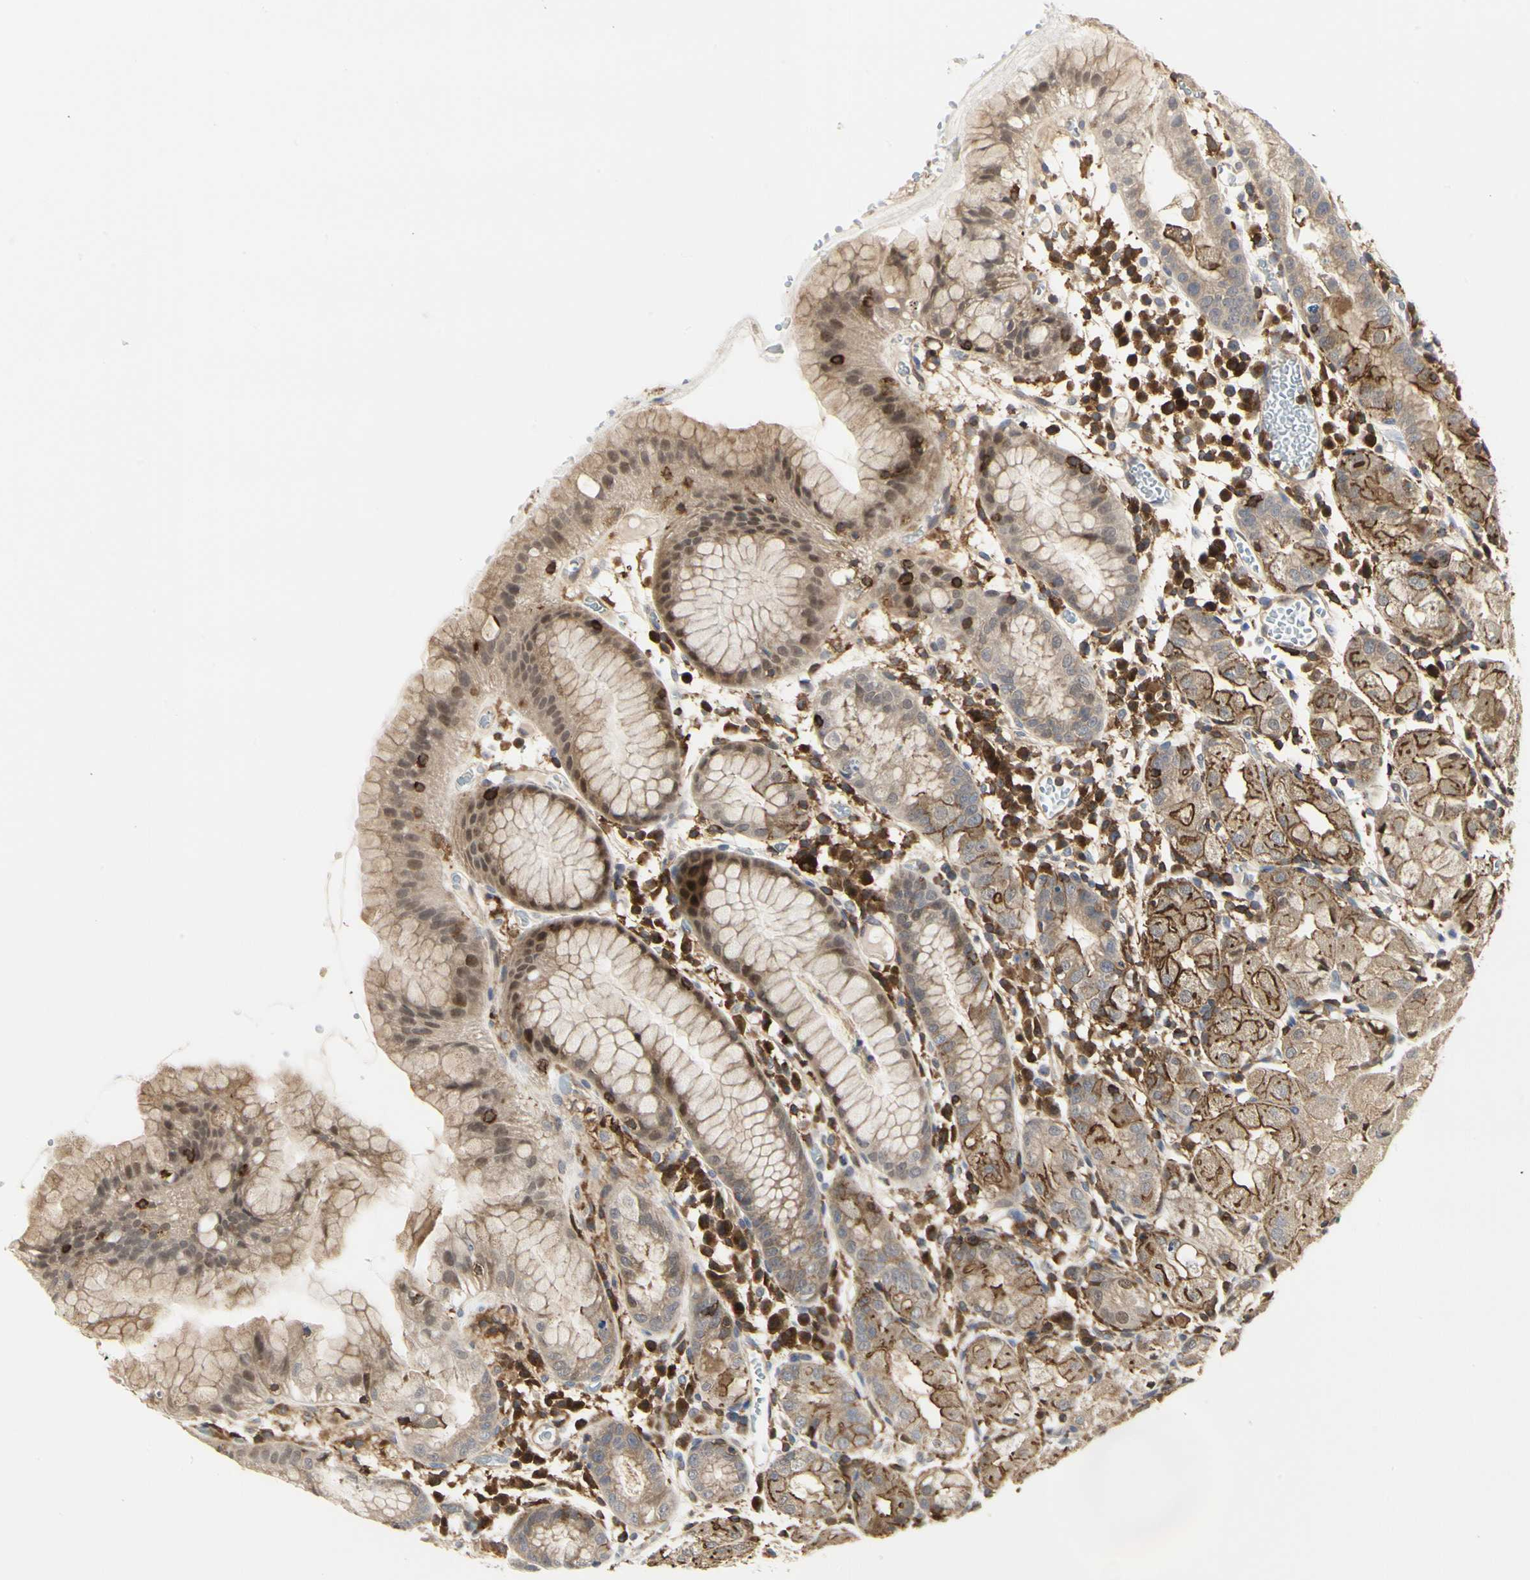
{"staining": {"intensity": "moderate", "quantity": ">75%", "location": "cytoplasmic/membranous,nuclear"}, "tissue": "stomach", "cell_type": "Glandular cells", "image_type": "normal", "snomed": [{"axis": "morphology", "description": "Normal tissue, NOS"}, {"axis": "topography", "description": "Stomach"}, {"axis": "topography", "description": "Stomach, lower"}], "caption": "Brown immunohistochemical staining in unremarkable stomach demonstrates moderate cytoplasmic/membranous,nuclear positivity in about >75% of glandular cells.", "gene": "NAPG", "patient": {"sex": "female", "age": 75}}